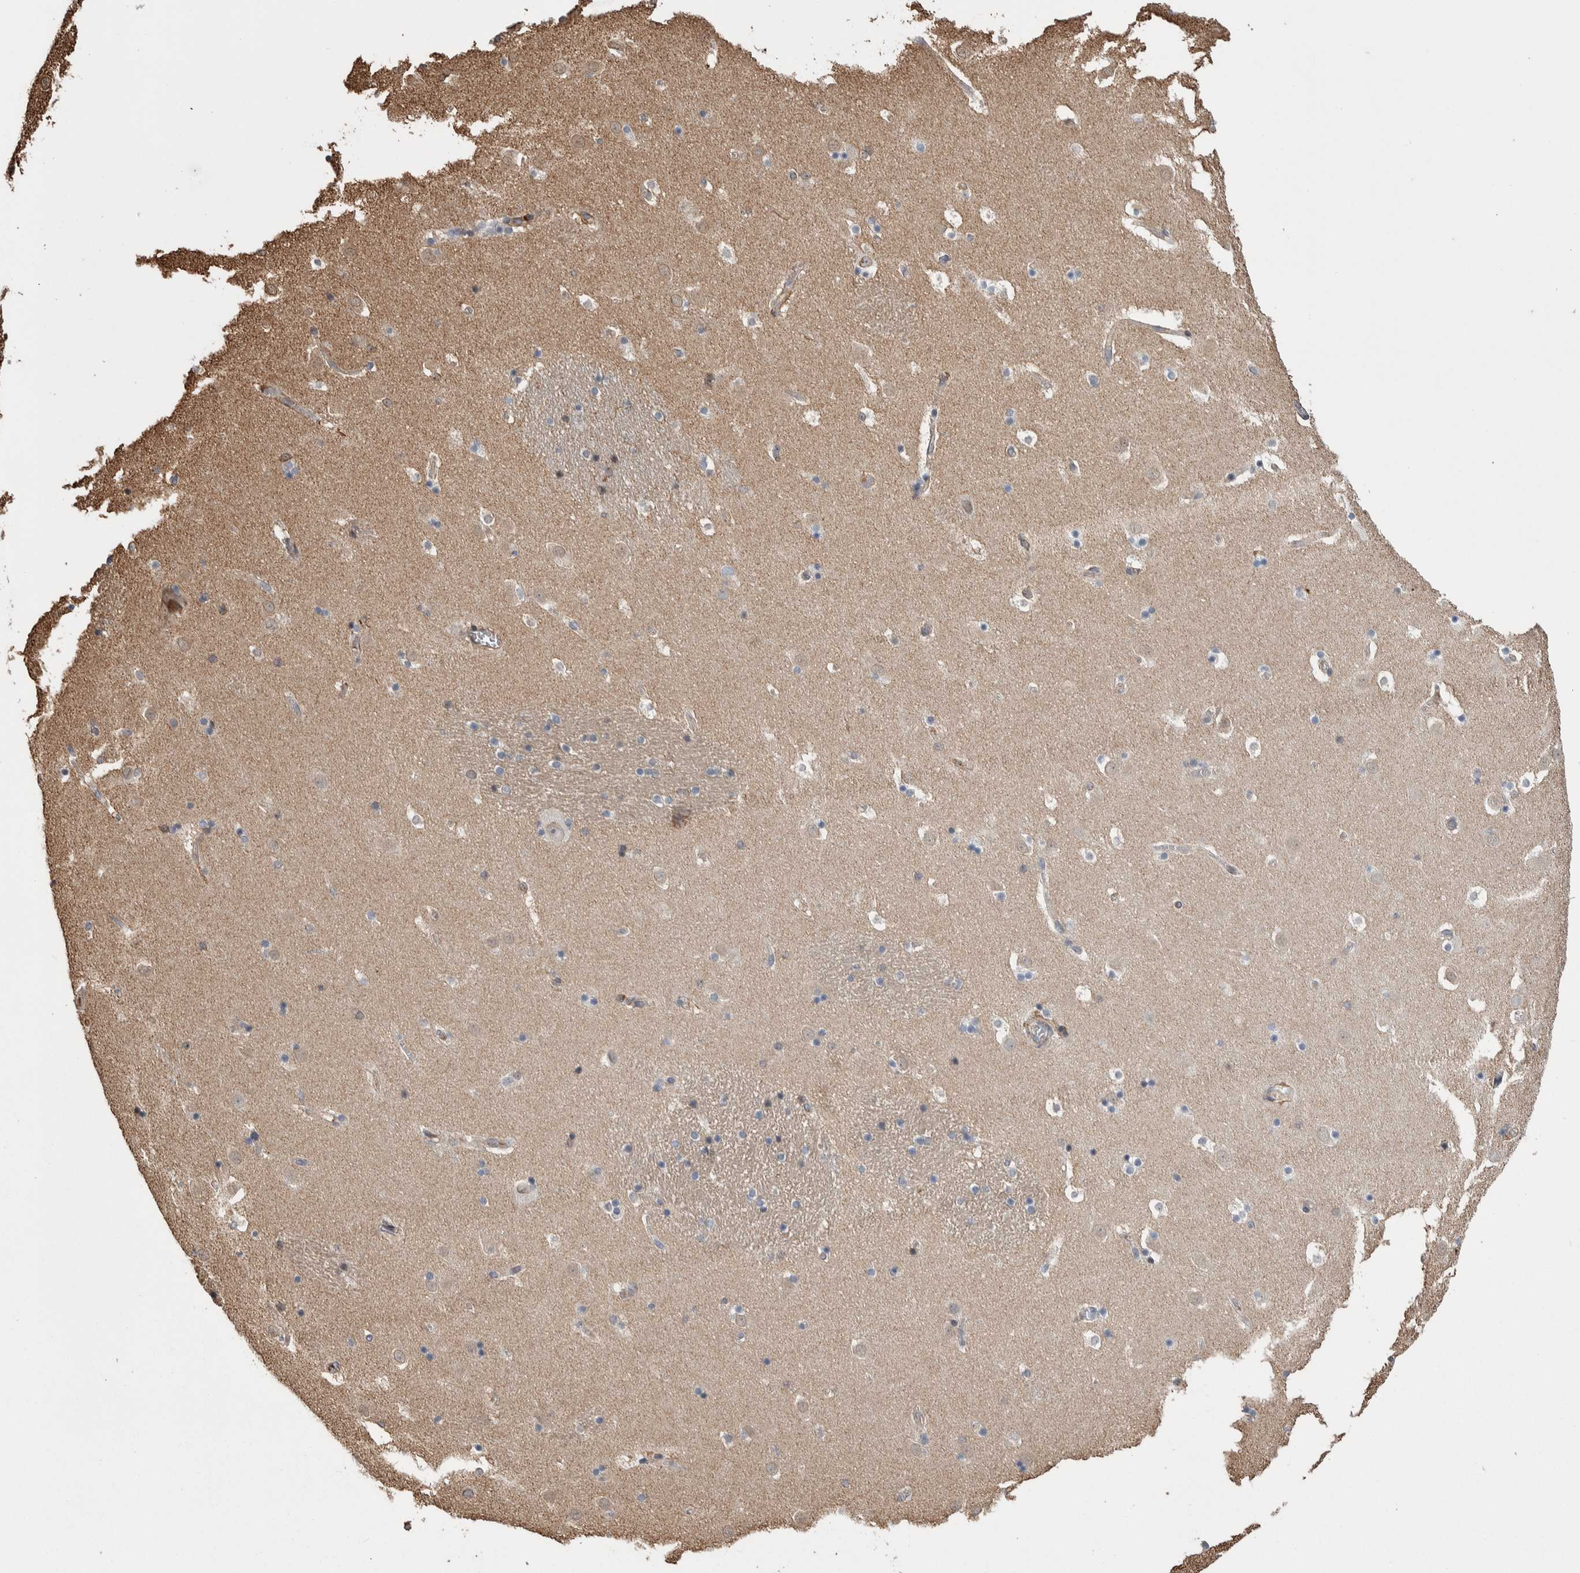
{"staining": {"intensity": "weak", "quantity": "<25%", "location": "cytoplasmic/membranous"}, "tissue": "caudate", "cell_type": "Glial cells", "image_type": "normal", "snomed": [{"axis": "morphology", "description": "Normal tissue, NOS"}, {"axis": "topography", "description": "Lateral ventricle wall"}], "caption": "IHC image of normal caudate: human caudate stained with DAB reveals no significant protein expression in glial cells. Brightfield microscopy of IHC stained with DAB (brown) and hematoxylin (blue), captured at high magnification.", "gene": "ENPP2", "patient": {"sex": "male", "age": 45}}